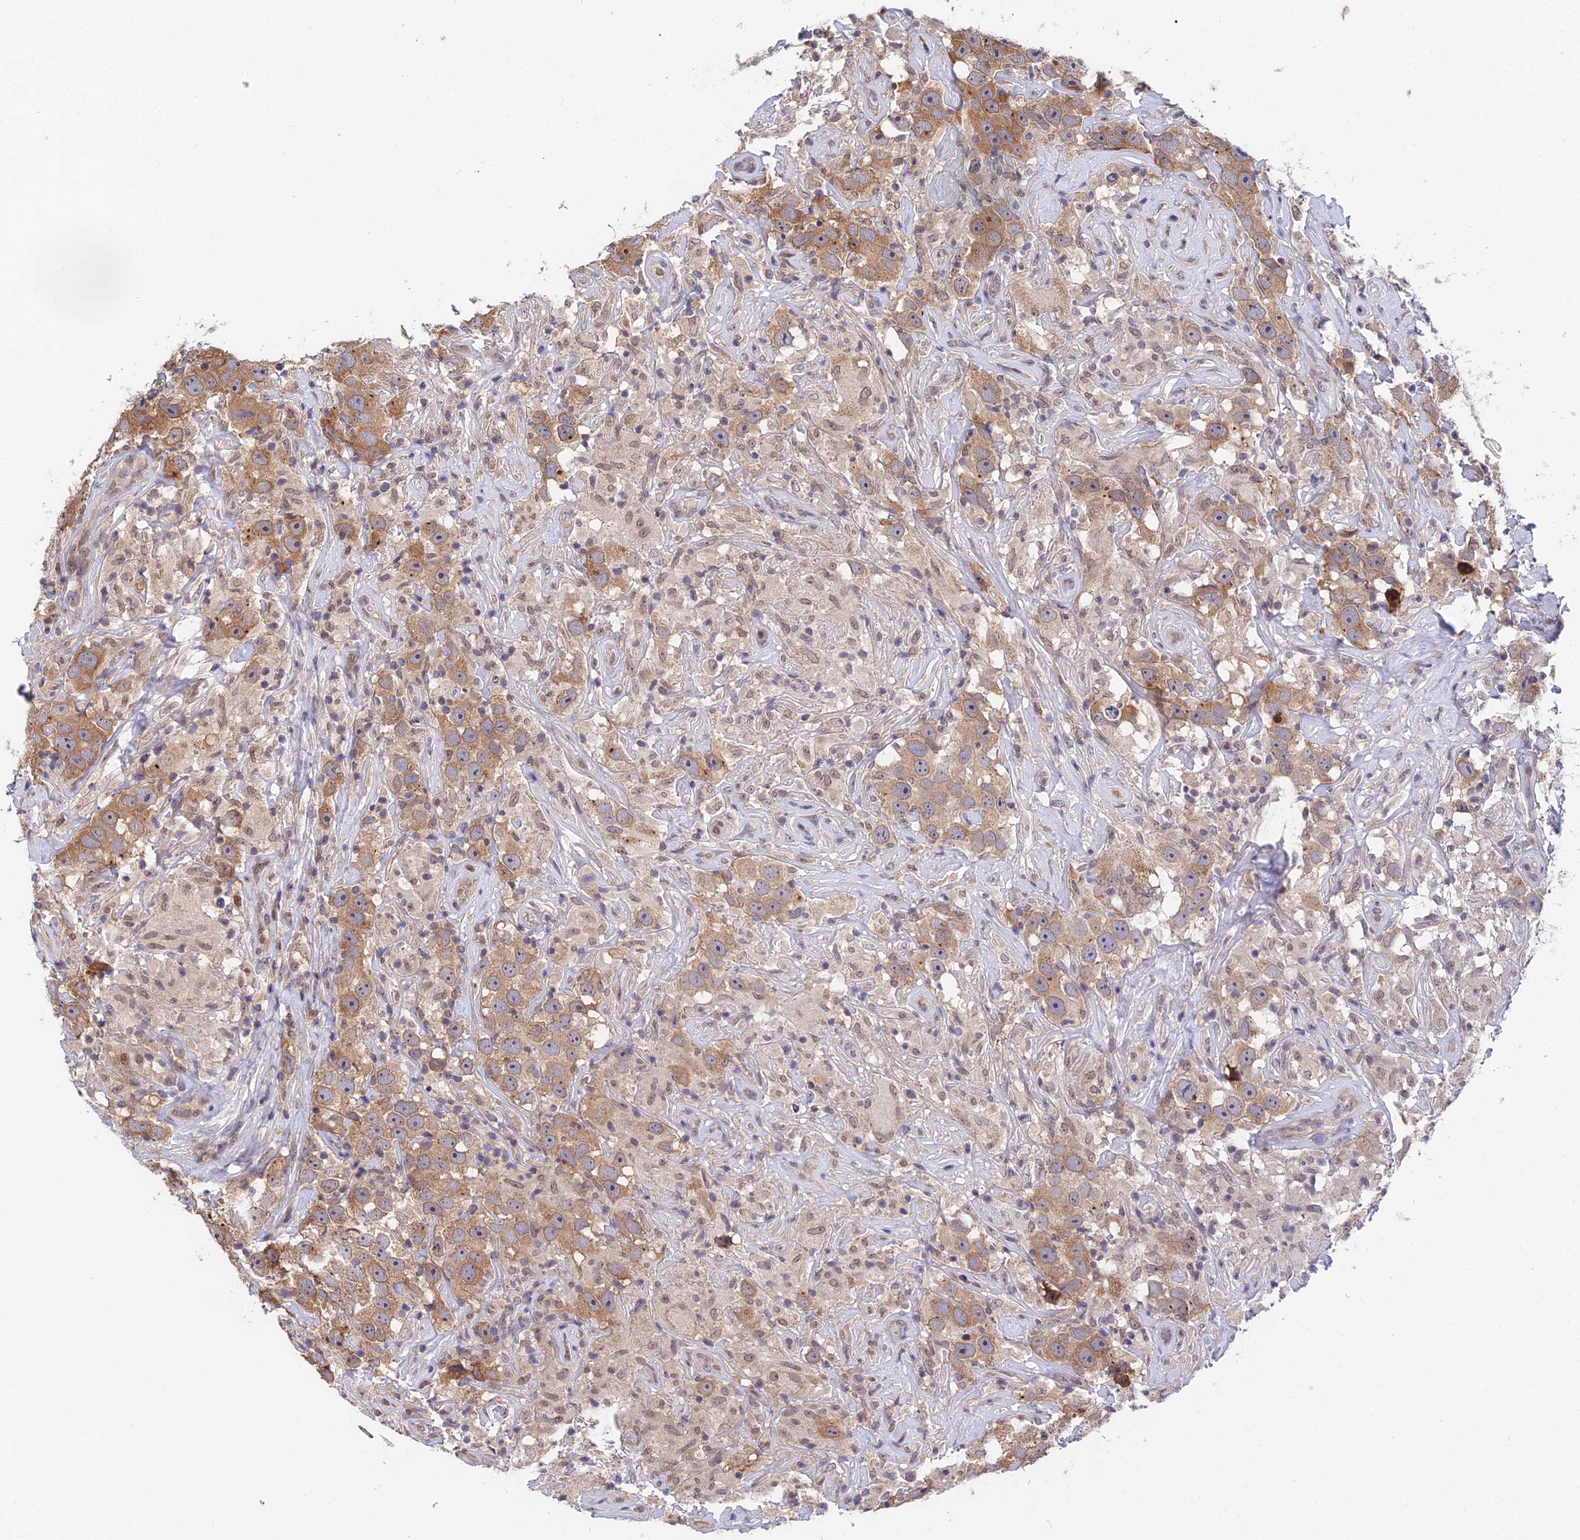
{"staining": {"intensity": "moderate", "quantity": ">75%", "location": "cytoplasmic/membranous"}, "tissue": "testis cancer", "cell_type": "Tumor cells", "image_type": "cancer", "snomed": [{"axis": "morphology", "description": "Seminoma, NOS"}, {"axis": "topography", "description": "Testis"}], "caption": "DAB (3,3'-diaminobenzidine) immunohistochemical staining of human seminoma (testis) displays moderate cytoplasmic/membranous protein positivity in about >75% of tumor cells. Nuclei are stained in blue.", "gene": "INPP4A", "patient": {"sex": "male", "age": 49}}